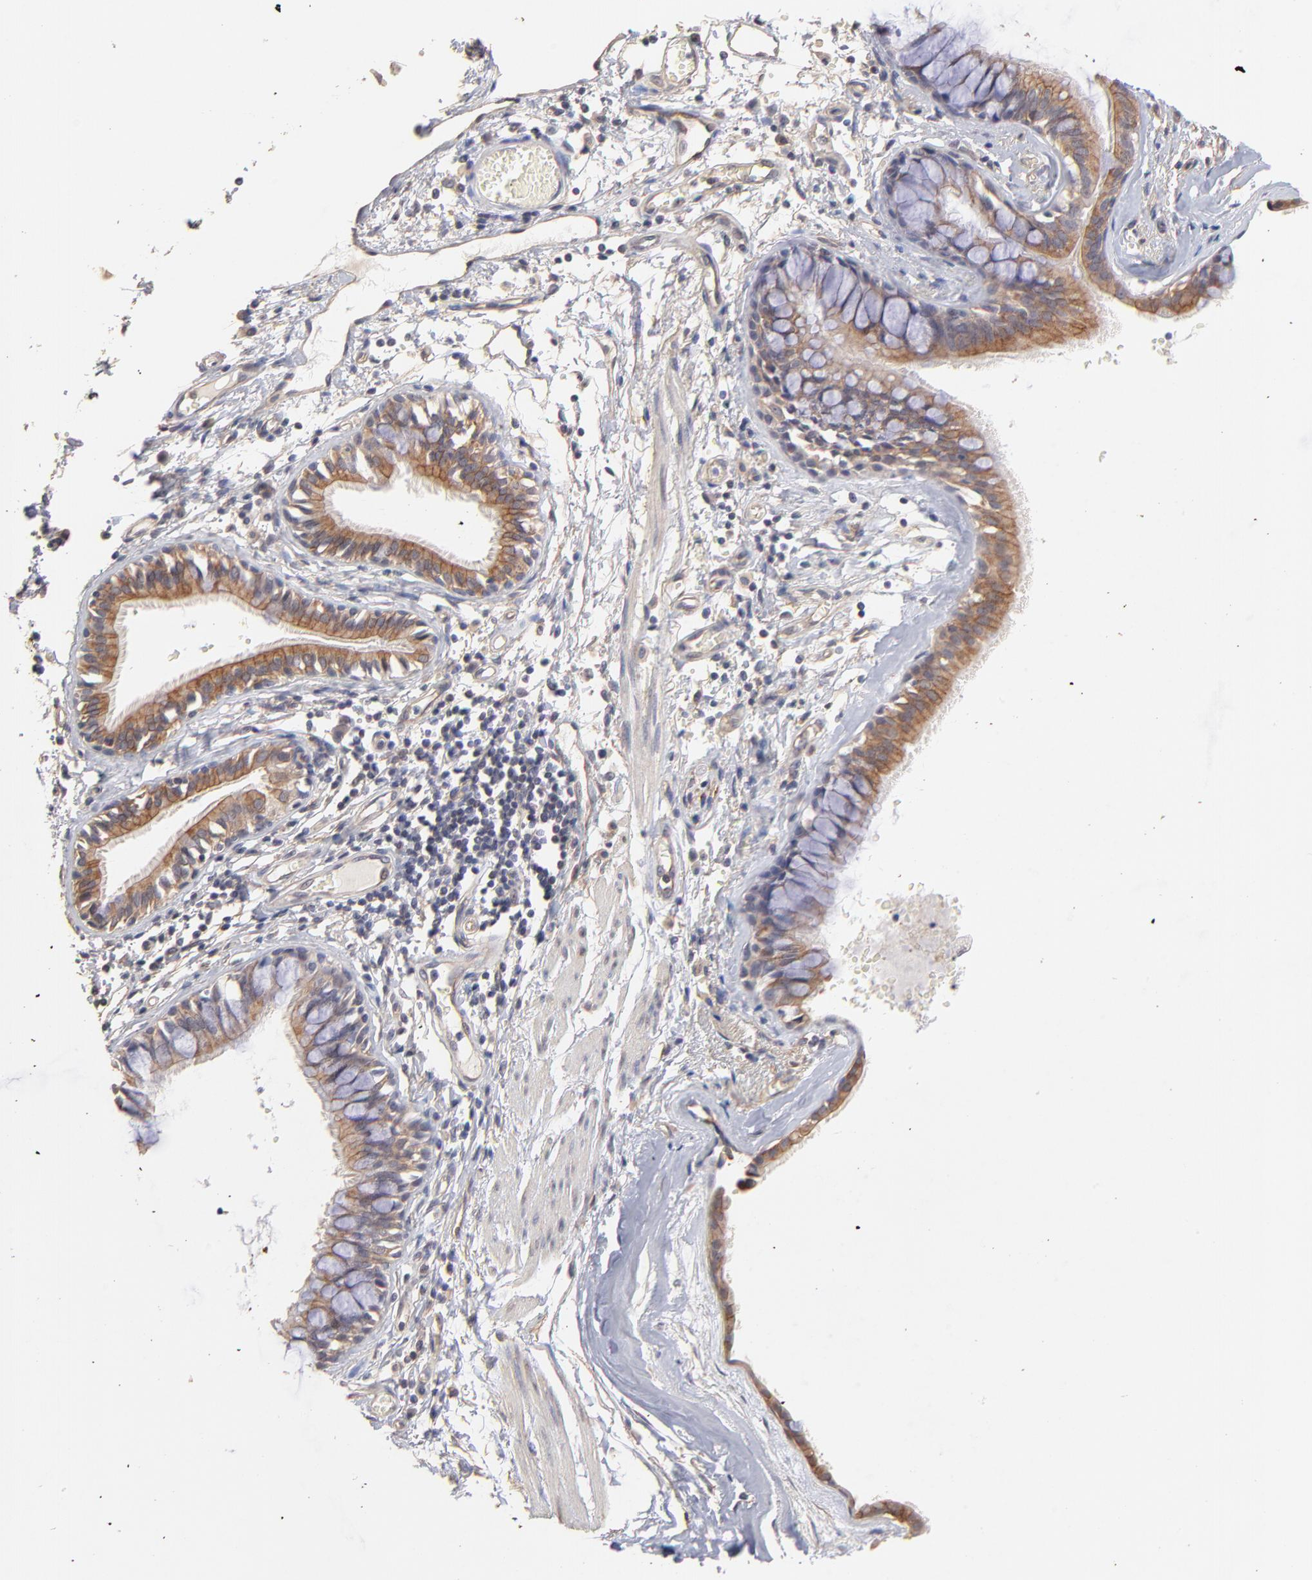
{"staining": {"intensity": "moderate", "quantity": ">75%", "location": "cytoplasmic/membranous"}, "tissue": "bronchus", "cell_type": "Respiratory epithelial cells", "image_type": "normal", "snomed": [{"axis": "morphology", "description": "Normal tissue, NOS"}, {"axis": "topography", "description": "Bronchus"}, {"axis": "topography", "description": "Lung"}], "caption": "DAB immunohistochemical staining of normal human bronchus demonstrates moderate cytoplasmic/membranous protein staining in about >75% of respiratory epithelial cells.", "gene": "STAP2", "patient": {"sex": "female", "age": 56}}